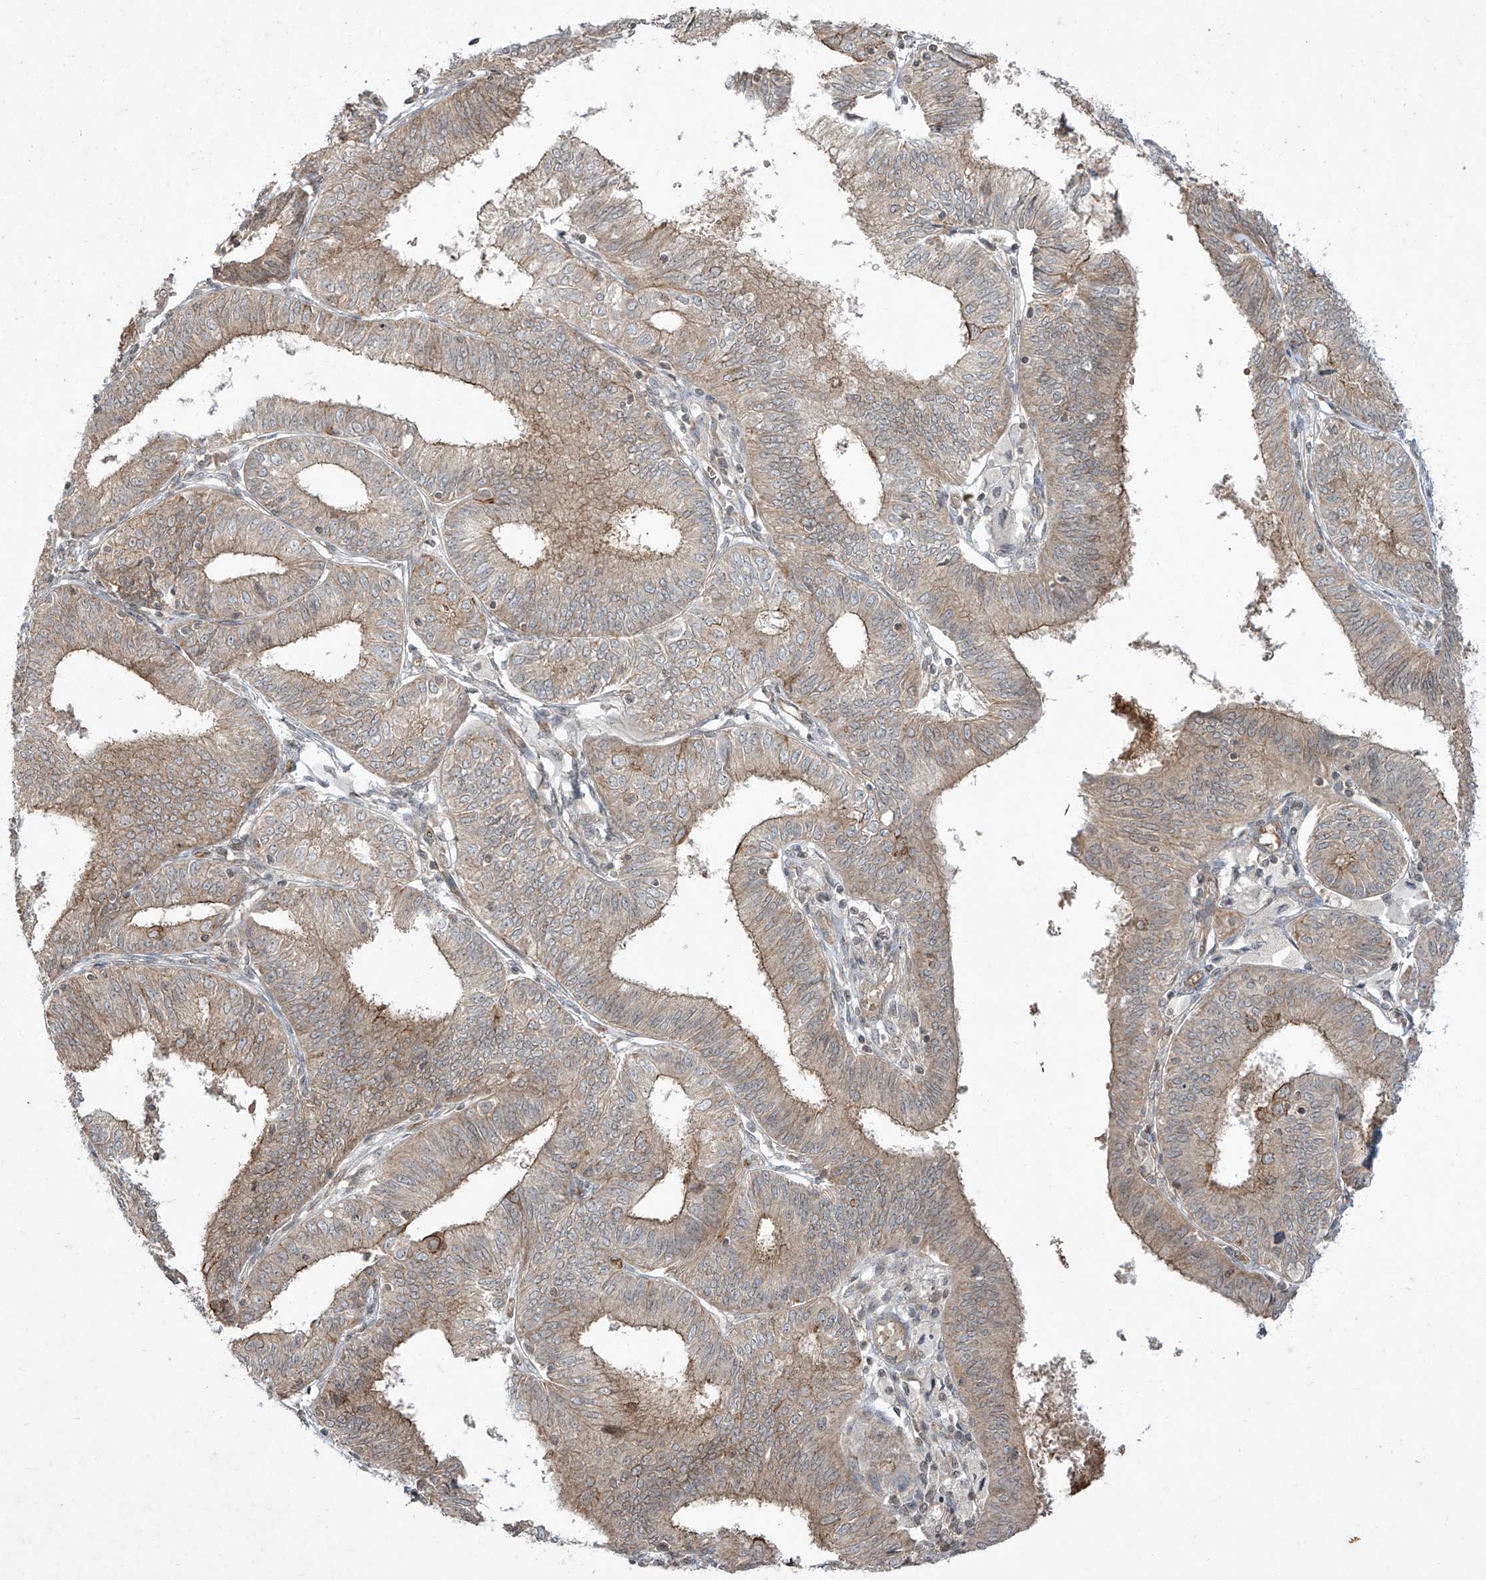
{"staining": {"intensity": "weak", "quantity": "25%-75%", "location": "cytoplasmic/membranous"}, "tissue": "endometrial cancer", "cell_type": "Tumor cells", "image_type": "cancer", "snomed": [{"axis": "morphology", "description": "Adenocarcinoma, NOS"}, {"axis": "topography", "description": "Endometrium"}], "caption": "The immunohistochemical stain highlights weak cytoplasmic/membranous staining in tumor cells of adenocarcinoma (endometrial) tissue.", "gene": "MATN2", "patient": {"sex": "female", "age": 51}}